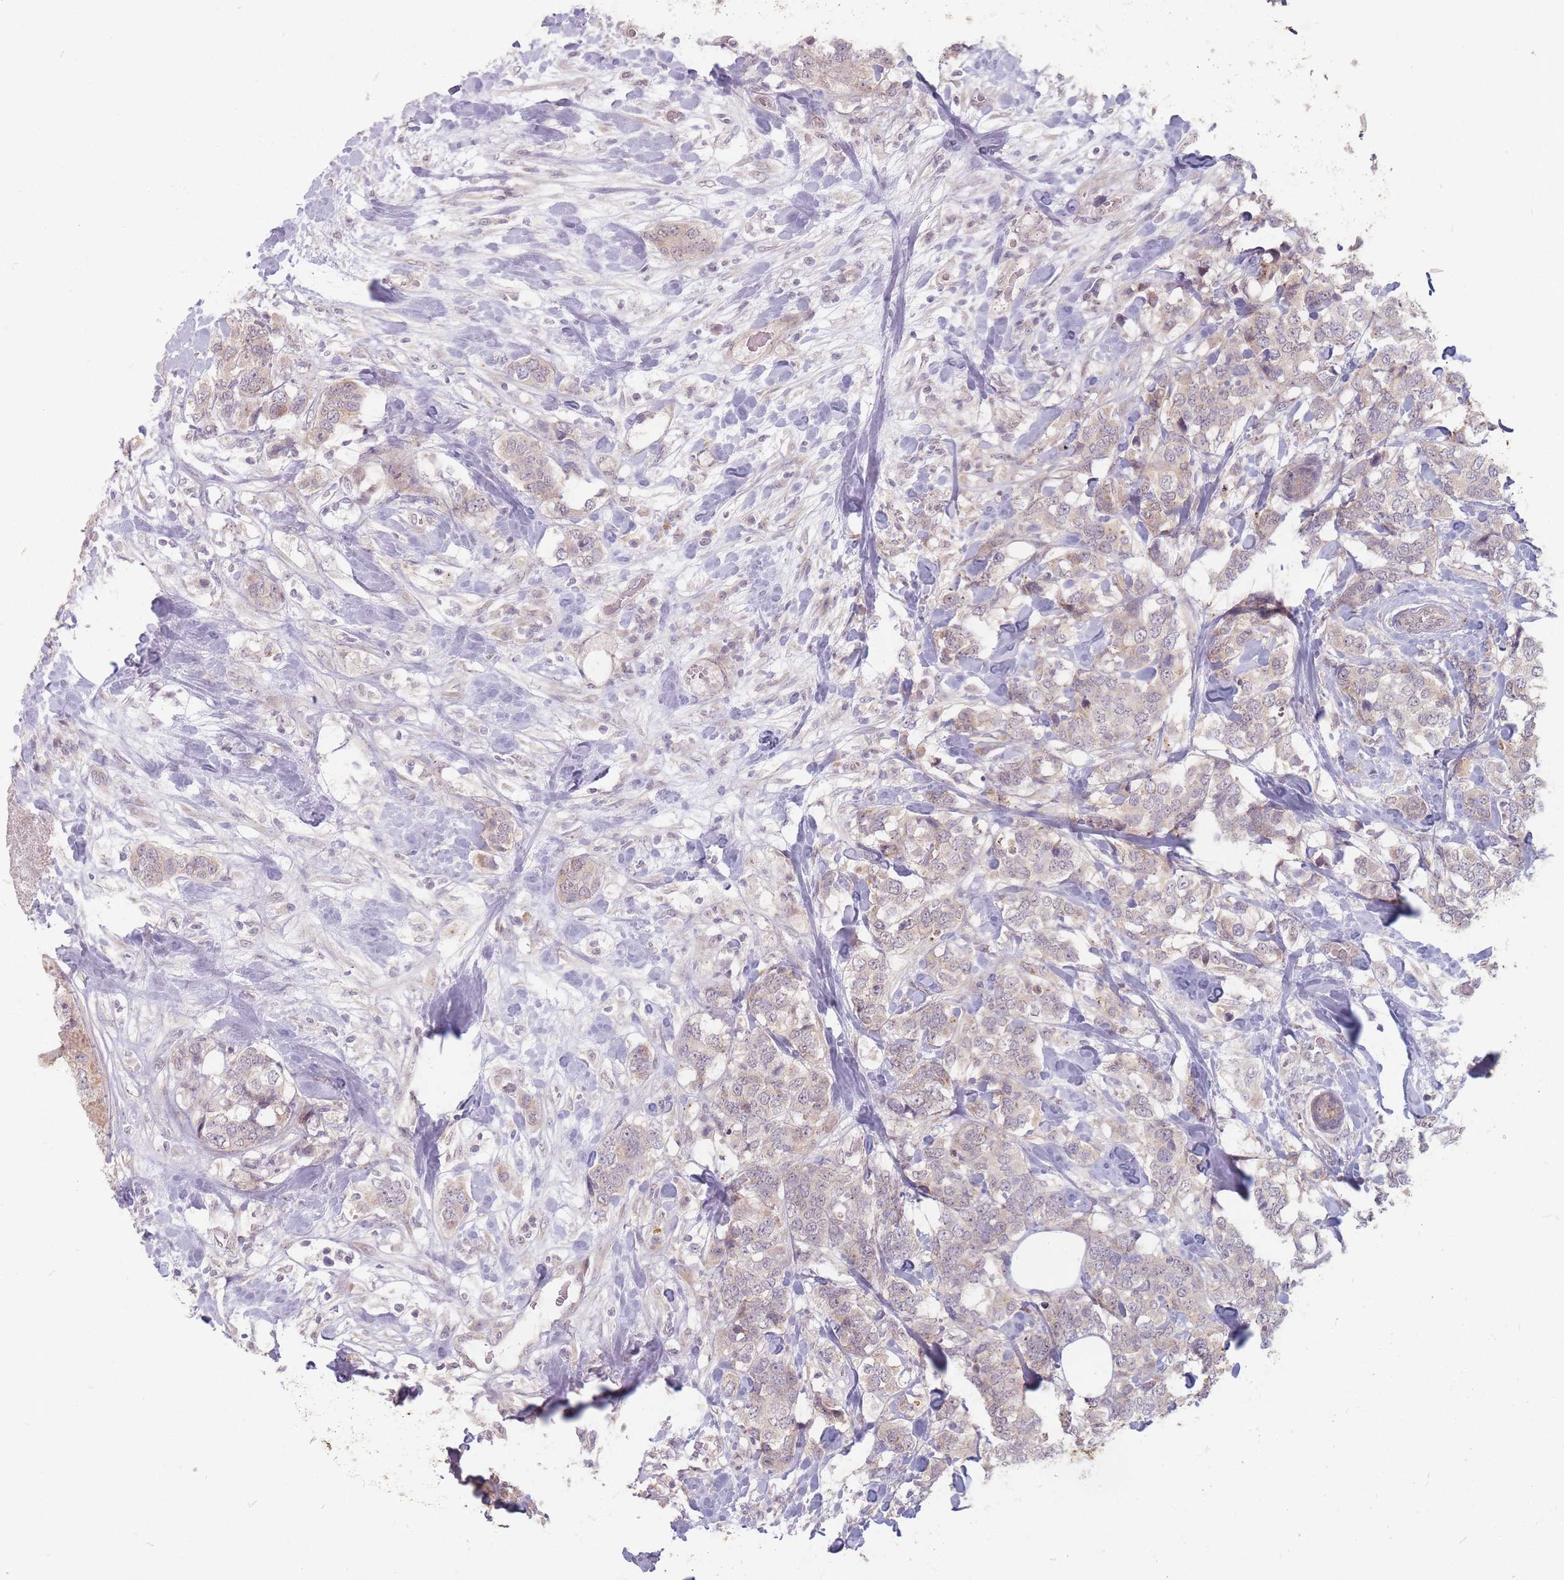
{"staining": {"intensity": "weak", "quantity": "25%-75%", "location": "cytoplasmic/membranous"}, "tissue": "breast cancer", "cell_type": "Tumor cells", "image_type": "cancer", "snomed": [{"axis": "morphology", "description": "Lobular carcinoma"}, {"axis": "topography", "description": "Breast"}], "caption": "The histopathology image demonstrates immunohistochemical staining of breast lobular carcinoma. There is weak cytoplasmic/membranous expression is appreciated in approximately 25%-75% of tumor cells. Ihc stains the protein in brown and the nuclei are stained blue.", "gene": "GABRA6", "patient": {"sex": "female", "age": 59}}